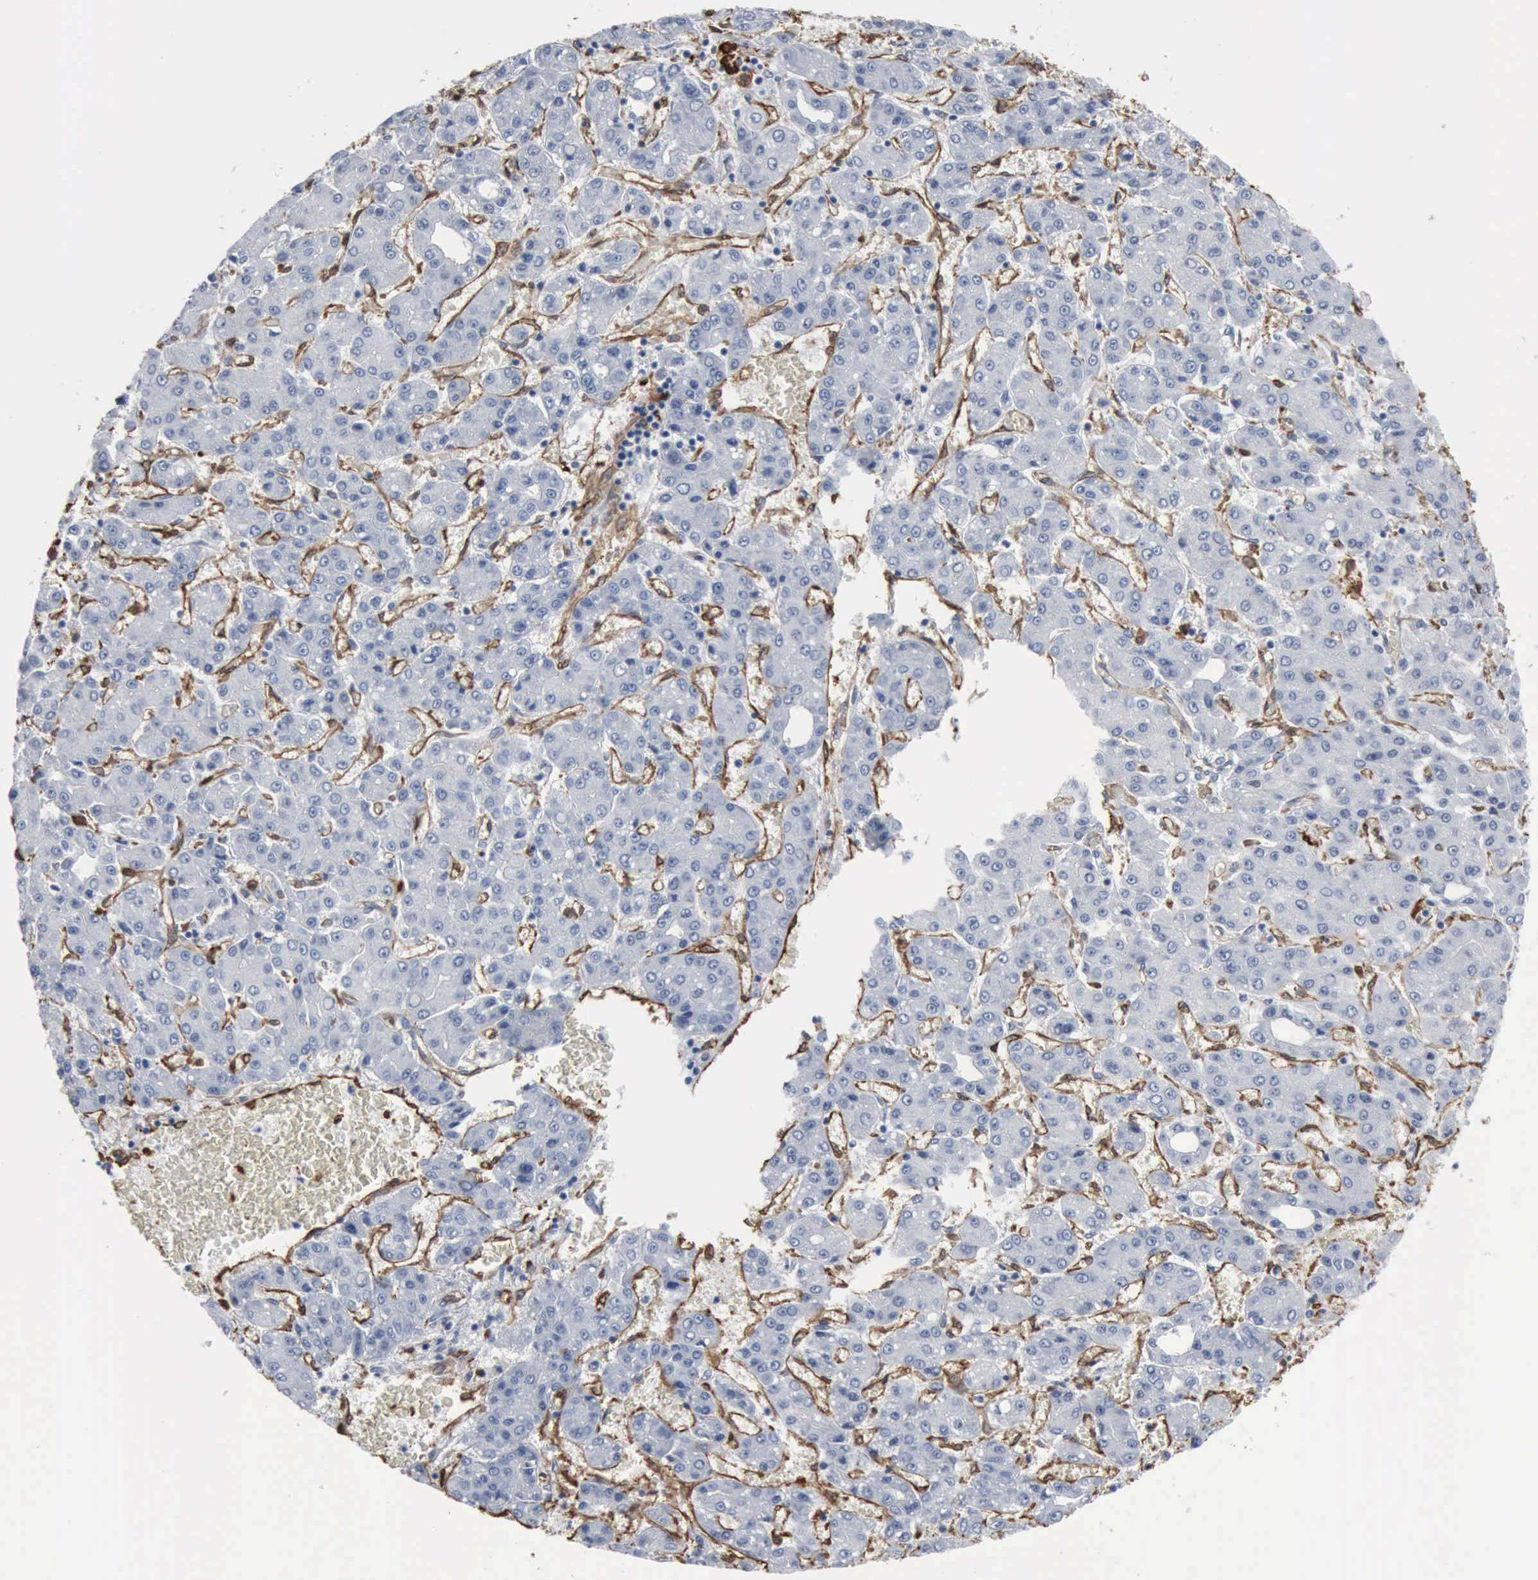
{"staining": {"intensity": "negative", "quantity": "none", "location": "none"}, "tissue": "liver cancer", "cell_type": "Tumor cells", "image_type": "cancer", "snomed": [{"axis": "morphology", "description": "Carcinoma, Hepatocellular, NOS"}, {"axis": "topography", "description": "Liver"}], "caption": "The IHC image has no significant positivity in tumor cells of liver cancer (hepatocellular carcinoma) tissue. (Stains: DAB IHC with hematoxylin counter stain, Microscopy: brightfield microscopy at high magnification).", "gene": "FSCN1", "patient": {"sex": "male", "age": 69}}